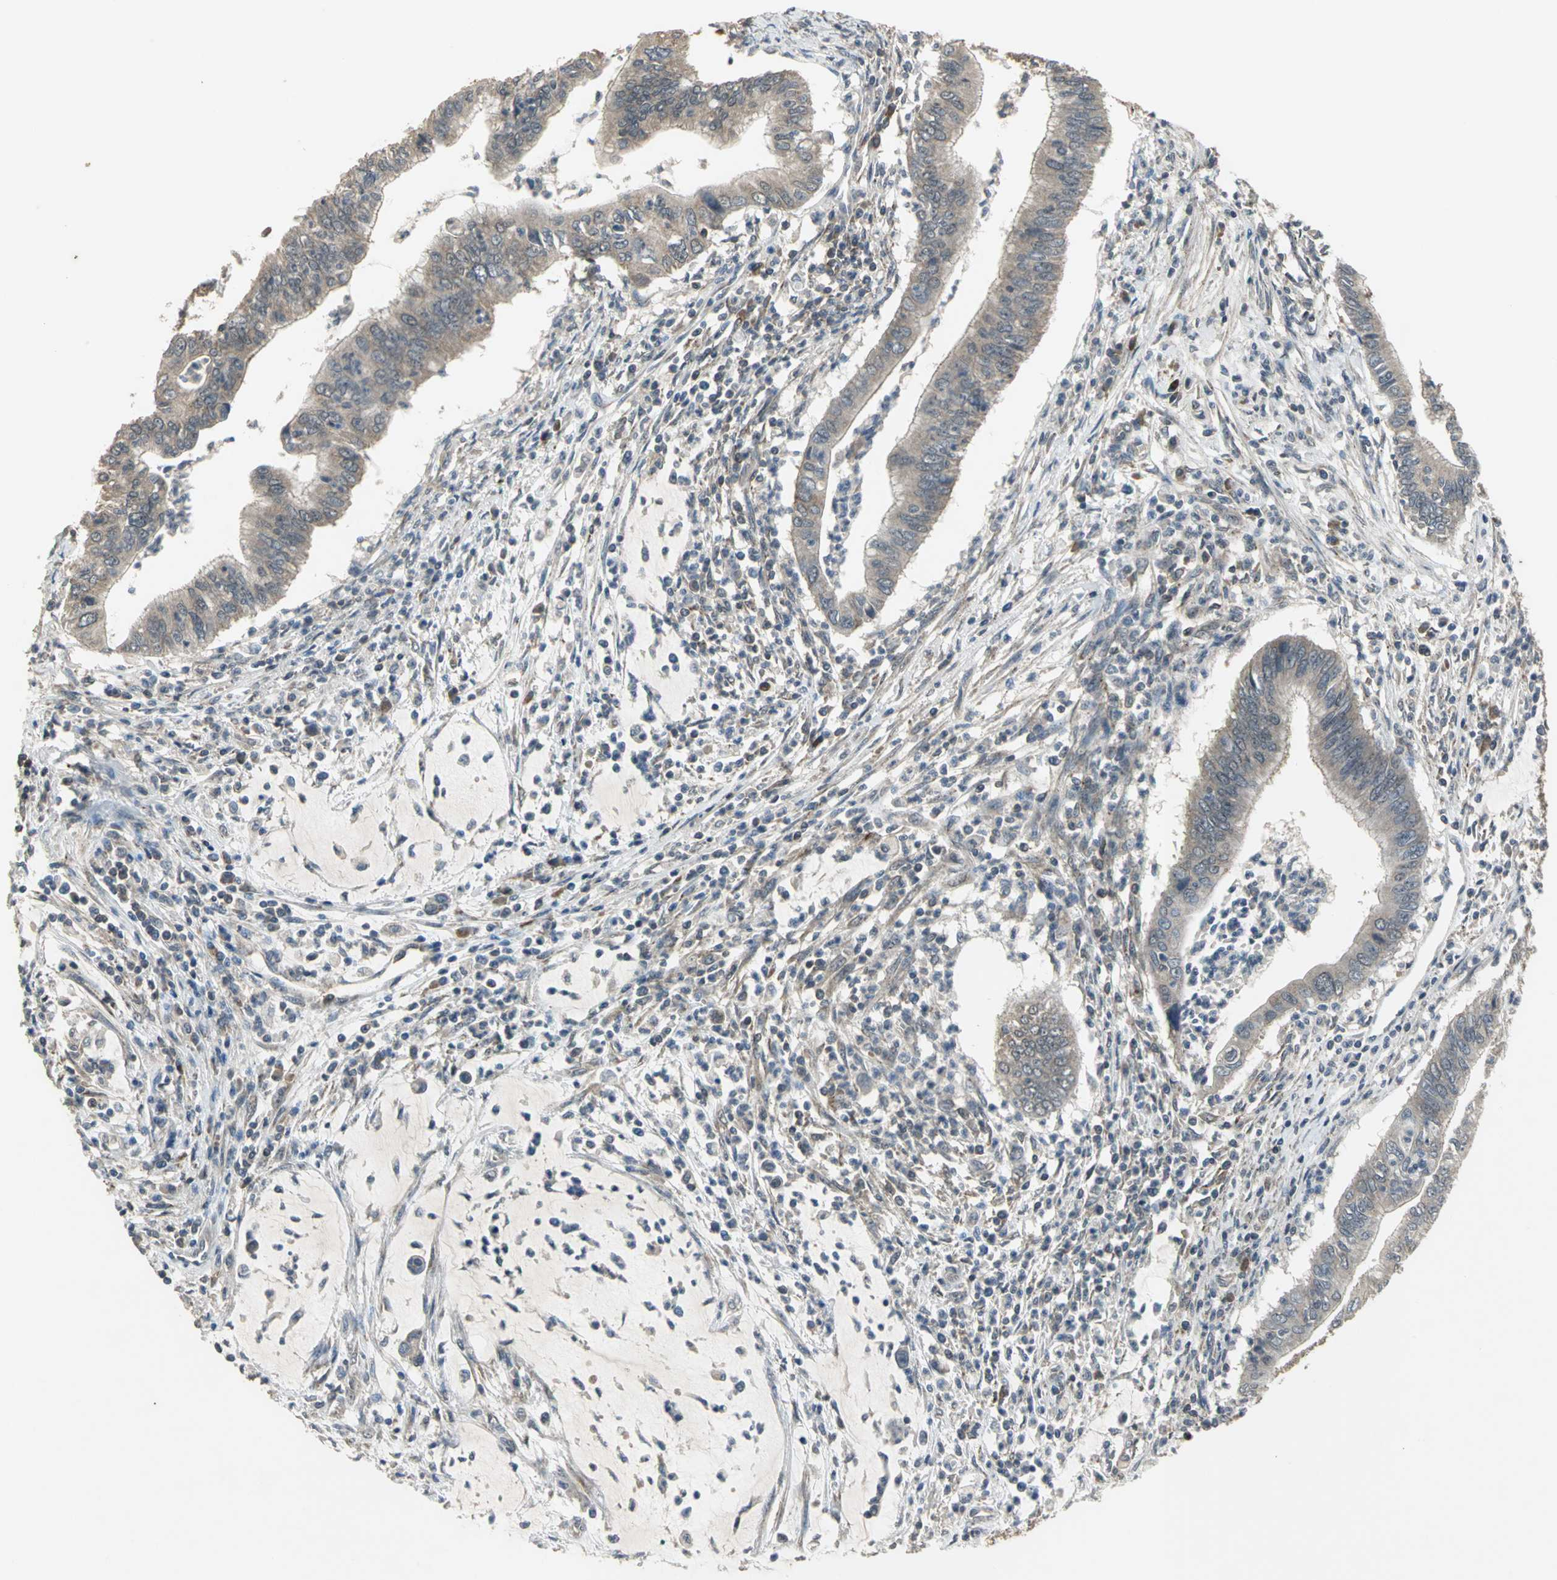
{"staining": {"intensity": "weak", "quantity": ">75%", "location": "cytoplasmic/membranous"}, "tissue": "cervical cancer", "cell_type": "Tumor cells", "image_type": "cancer", "snomed": [{"axis": "morphology", "description": "Adenocarcinoma, NOS"}, {"axis": "topography", "description": "Cervix"}], "caption": "Cervical cancer (adenocarcinoma) stained with immunohistochemistry (IHC) demonstrates weak cytoplasmic/membranous positivity in approximately >75% of tumor cells.", "gene": "KEAP1", "patient": {"sex": "female", "age": 36}}